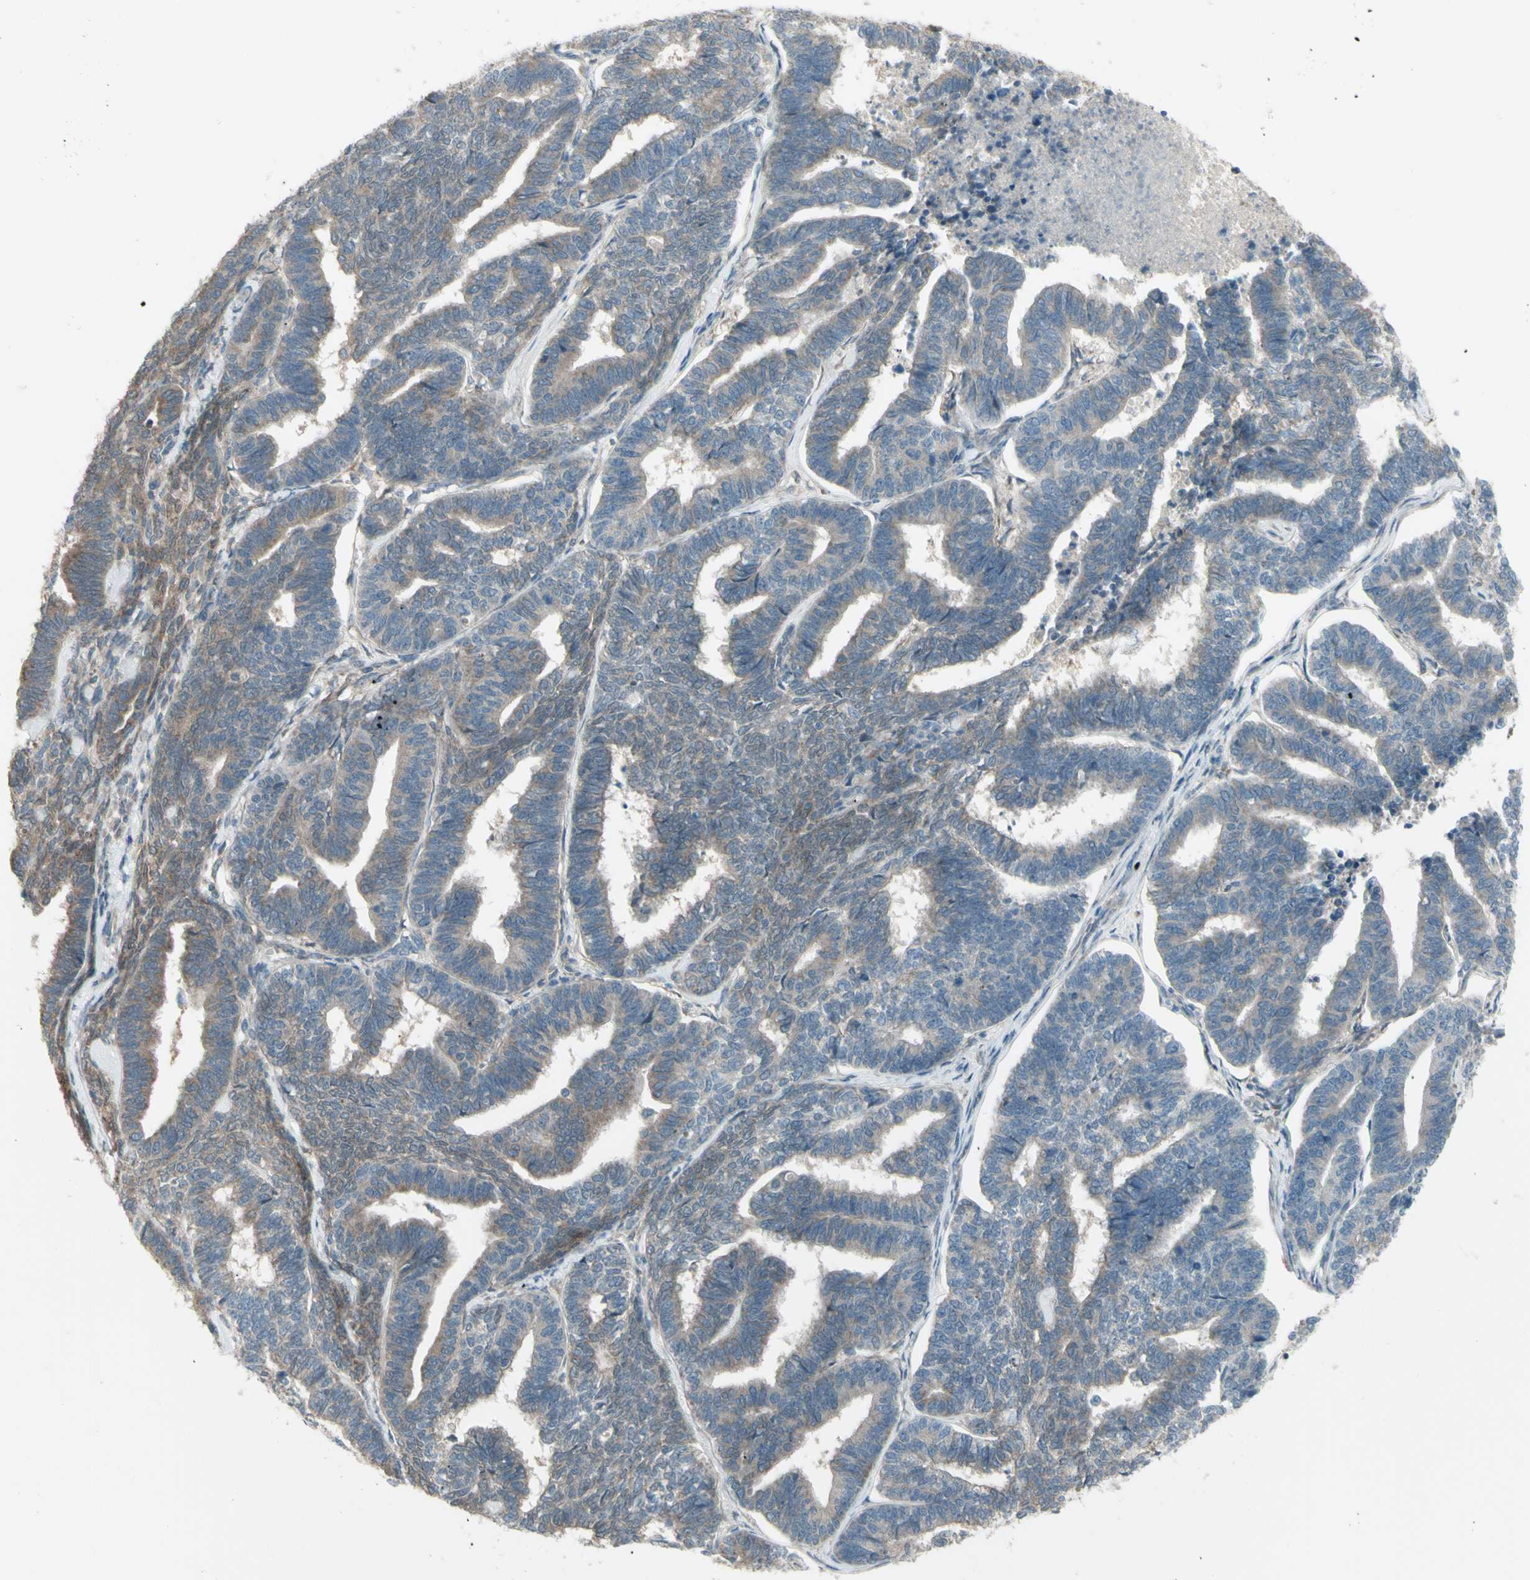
{"staining": {"intensity": "negative", "quantity": "none", "location": "none"}, "tissue": "endometrial cancer", "cell_type": "Tumor cells", "image_type": "cancer", "snomed": [{"axis": "morphology", "description": "Adenocarcinoma, NOS"}, {"axis": "topography", "description": "Endometrium"}], "caption": "An image of endometrial cancer (adenocarcinoma) stained for a protein exhibits no brown staining in tumor cells.", "gene": "NAXD", "patient": {"sex": "female", "age": 70}}